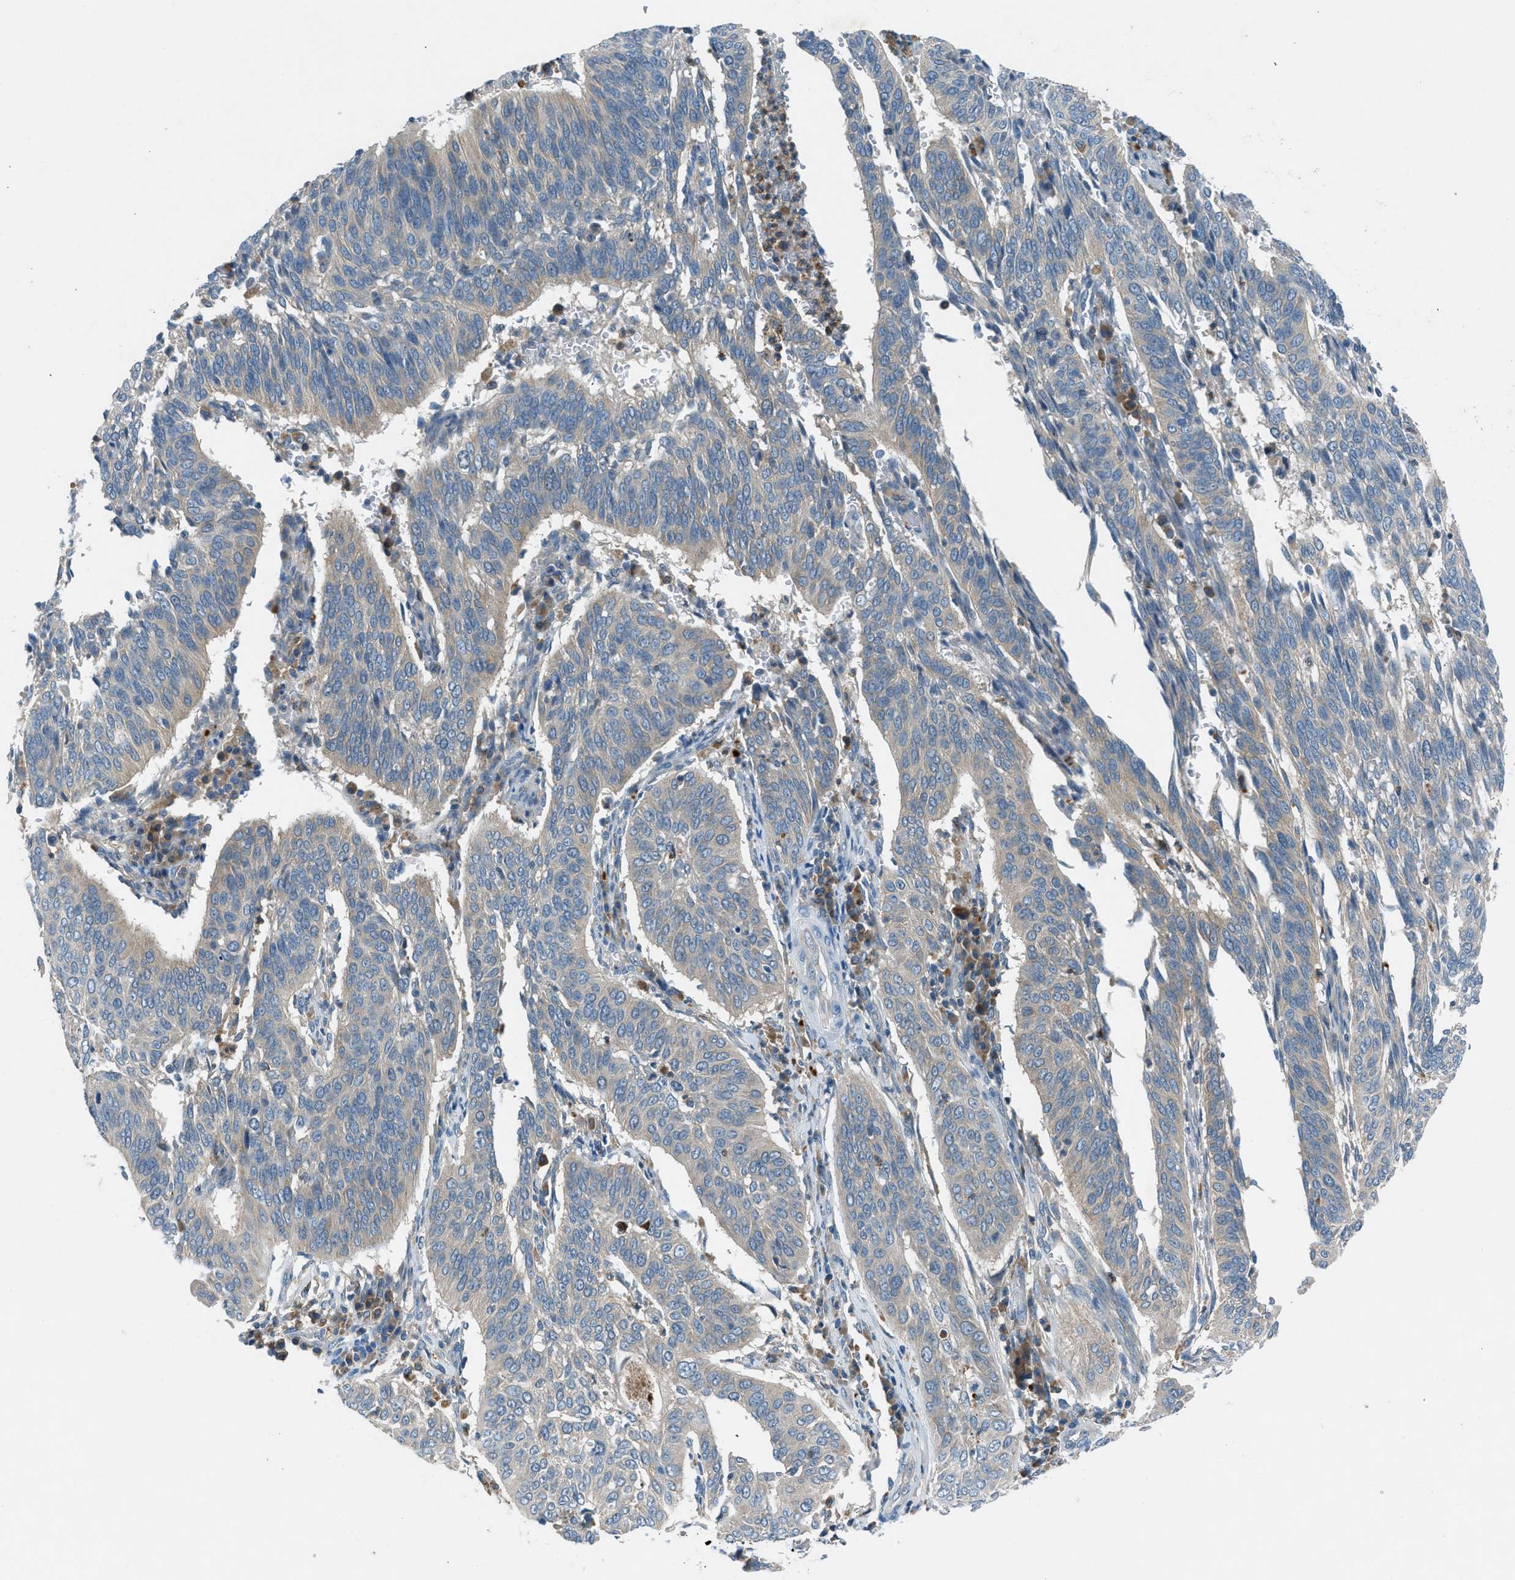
{"staining": {"intensity": "weak", "quantity": "25%-75%", "location": "cytoplasmic/membranous"}, "tissue": "cervical cancer", "cell_type": "Tumor cells", "image_type": "cancer", "snomed": [{"axis": "morphology", "description": "Normal tissue, NOS"}, {"axis": "morphology", "description": "Squamous cell carcinoma, NOS"}, {"axis": "topography", "description": "Cervix"}], "caption": "This photomicrograph displays immunohistochemistry (IHC) staining of cervical cancer (squamous cell carcinoma), with low weak cytoplasmic/membranous staining in approximately 25%-75% of tumor cells.", "gene": "BMP1", "patient": {"sex": "female", "age": 39}}